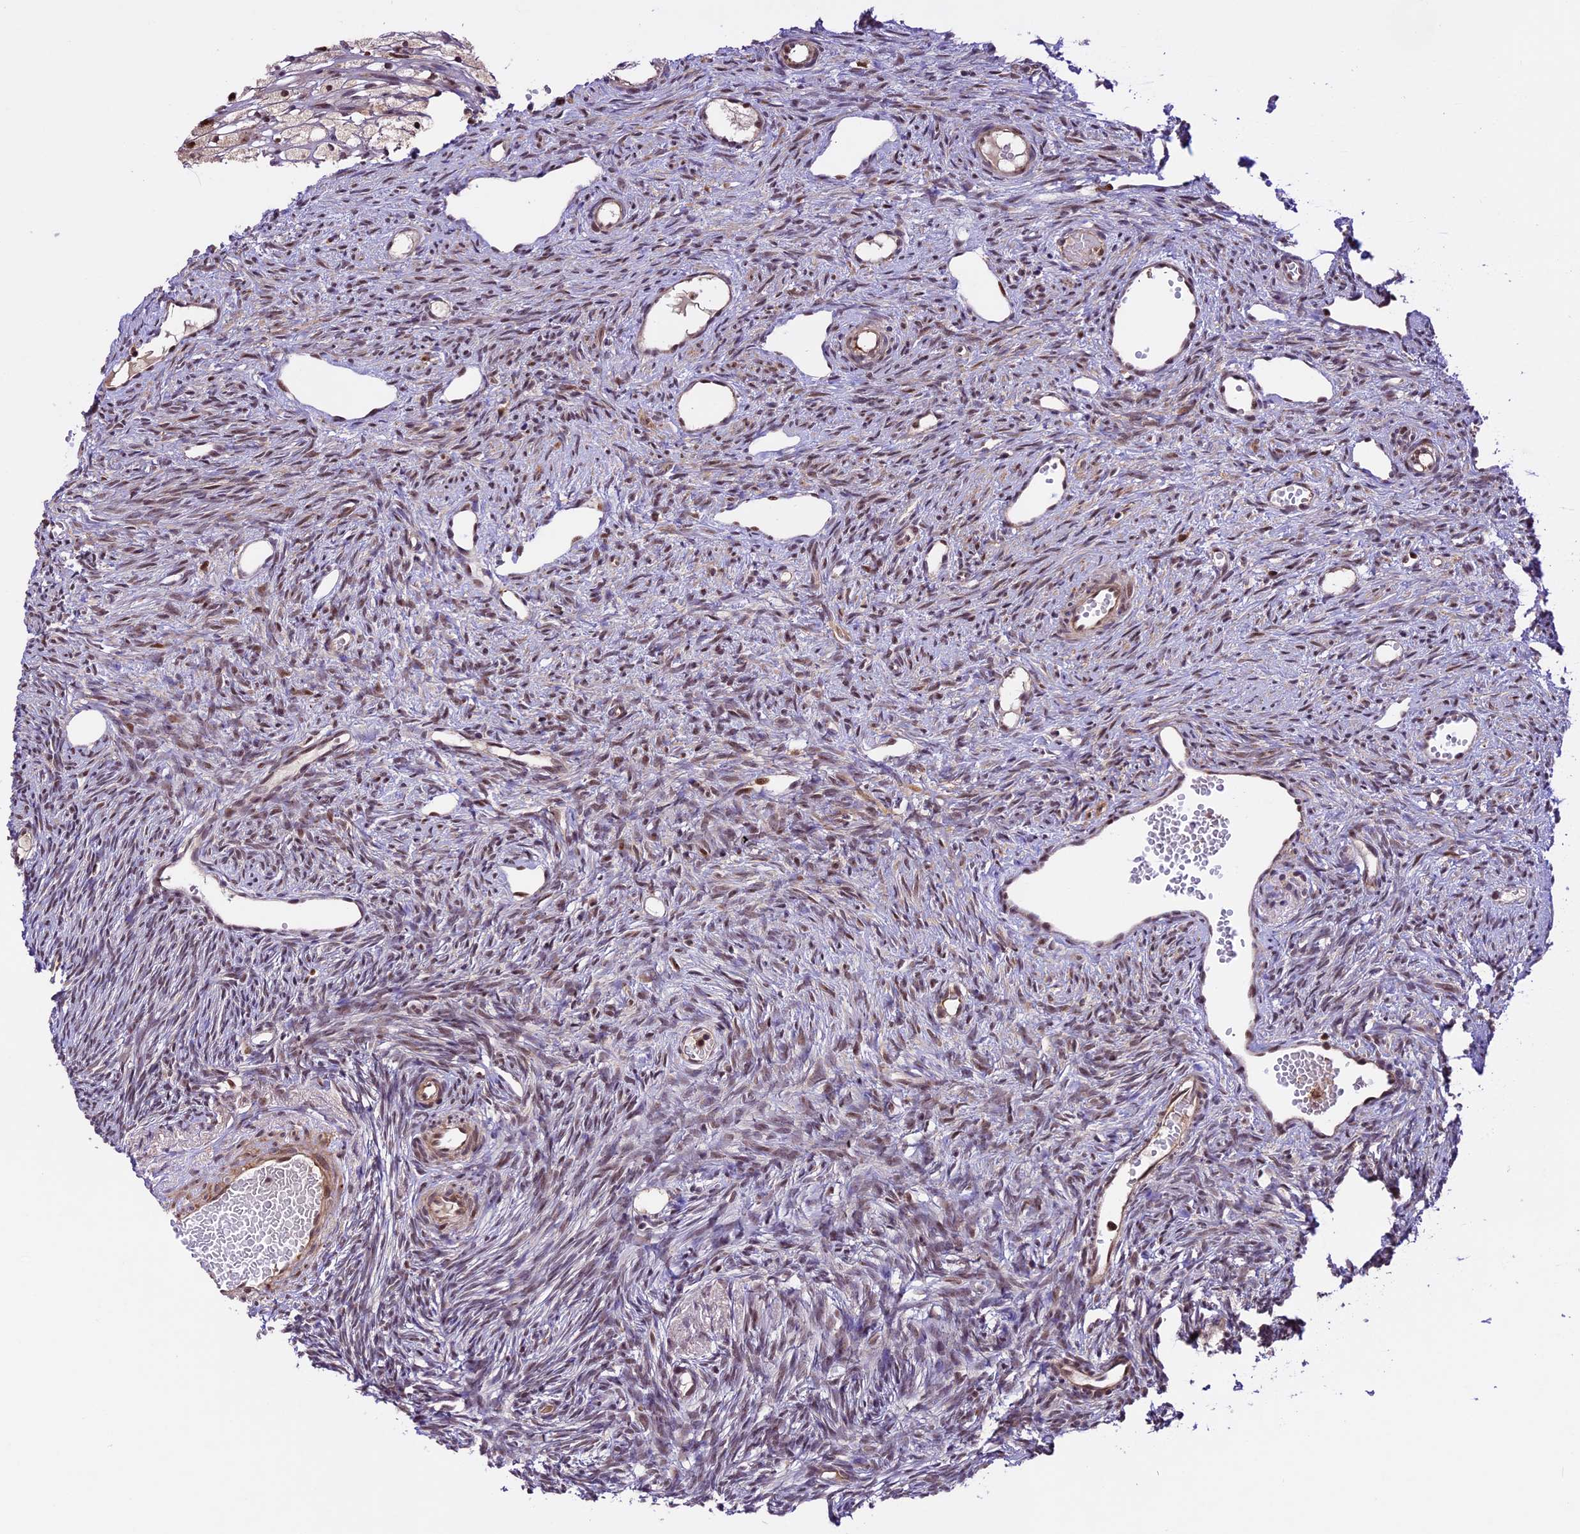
{"staining": {"intensity": "weak", "quantity": "25%-75%", "location": "nuclear"}, "tissue": "ovary", "cell_type": "Ovarian stroma cells", "image_type": "normal", "snomed": [{"axis": "morphology", "description": "Normal tissue, NOS"}, {"axis": "topography", "description": "Ovary"}], "caption": "IHC of unremarkable ovary demonstrates low levels of weak nuclear positivity in about 25%-75% of ovarian stroma cells. The staining is performed using DAB (3,3'-diaminobenzidine) brown chromogen to label protein expression. The nuclei are counter-stained blue using hematoxylin.", "gene": "DHX38", "patient": {"sex": "female", "age": 51}}